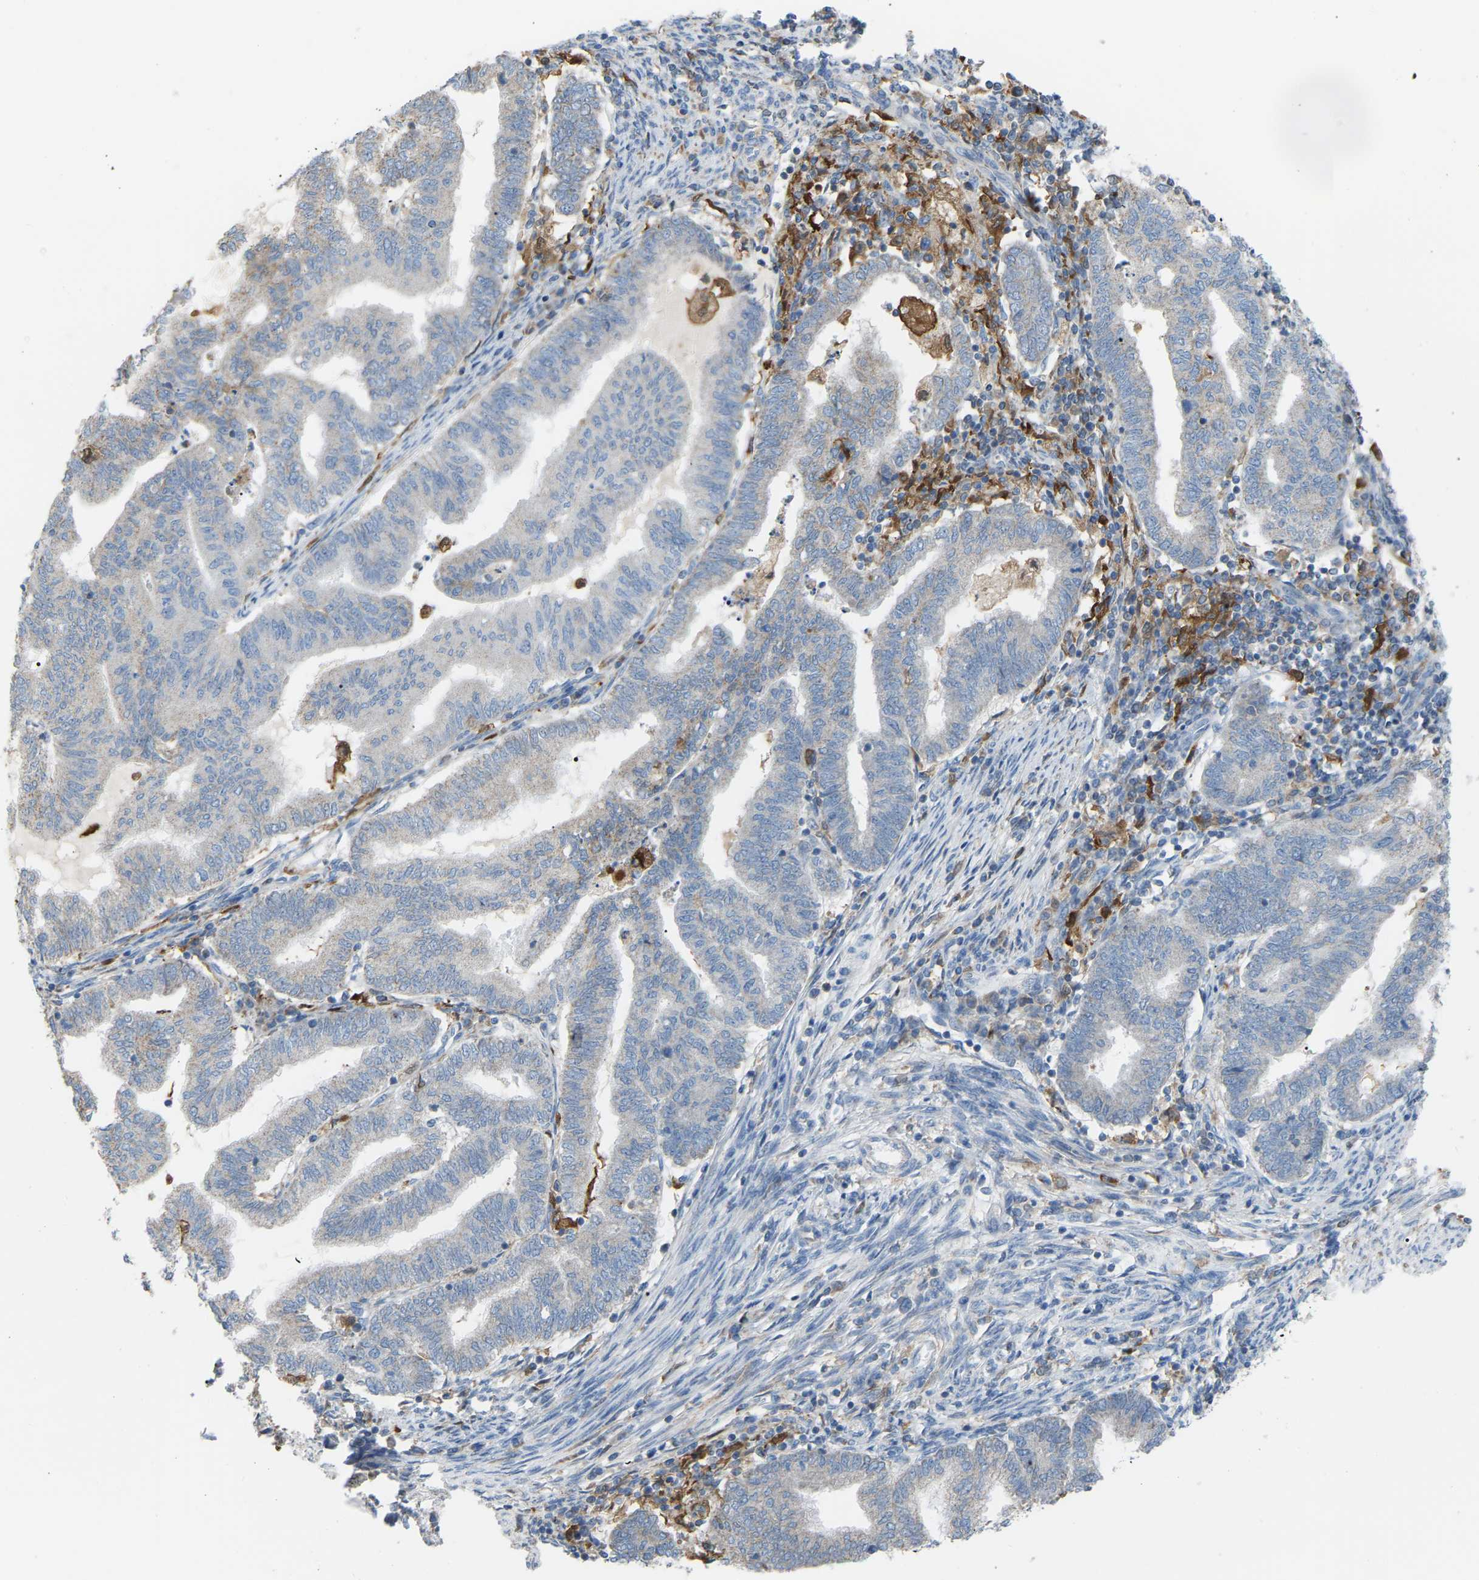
{"staining": {"intensity": "negative", "quantity": "none", "location": "none"}, "tissue": "endometrial cancer", "cell_type": "Tumor cells", "image_type": "cancer", "snomed": [{"axis": "morphology", "description": "Polyp, NOS"}, {"axis": "morphology", "description": "Adenocarcinoma, NOS"}, {"axis": "morphology", "description": "Adenoma, NOS"}, {"axis": "topography", "description": "Endometrium"}], "caption": "IHC of adenocarcinoma (endometrial) reveals no staining in tumor cells.", "gene": "CROT", "patient": {"sex": "female", "age": 79}}